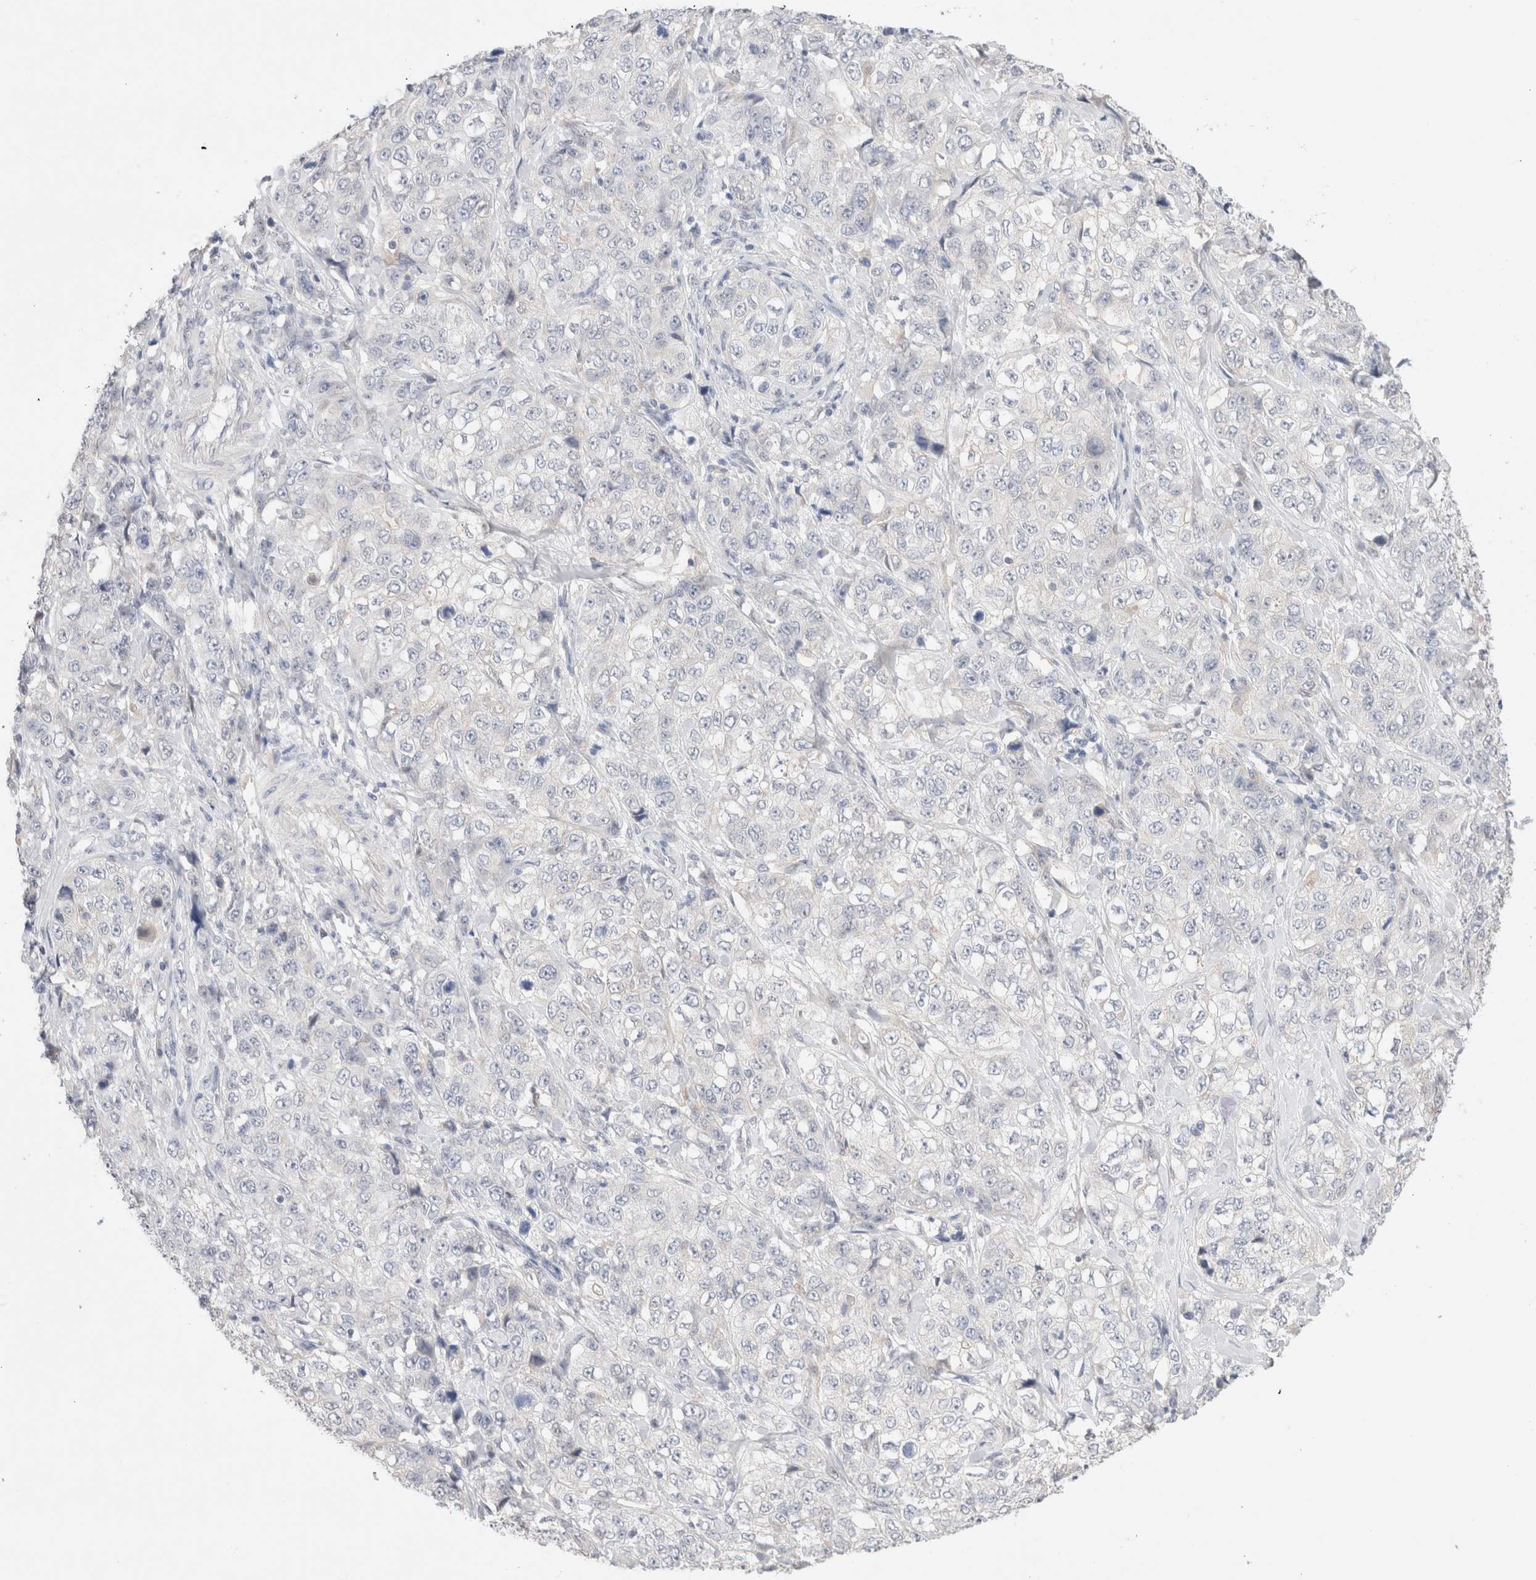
{"staining": {"intensity": "negative", "quantity": "none", "location": "none"}, "tissue": "stomach cancer", "cell_type": "Tumor cells", "image_type": "cancer", "snomed": [{"axis": "morphology", "description": "Adenocarcinoma, NOS"}, {"axis": "topography", "description": "Stomach"}], "caption": "The histopathology image shows no staining of tumor cells in stomach cancer (adenocarcinoma).", "gene": "SPATA20", "patient": {"sex": "male", "age": 48}}